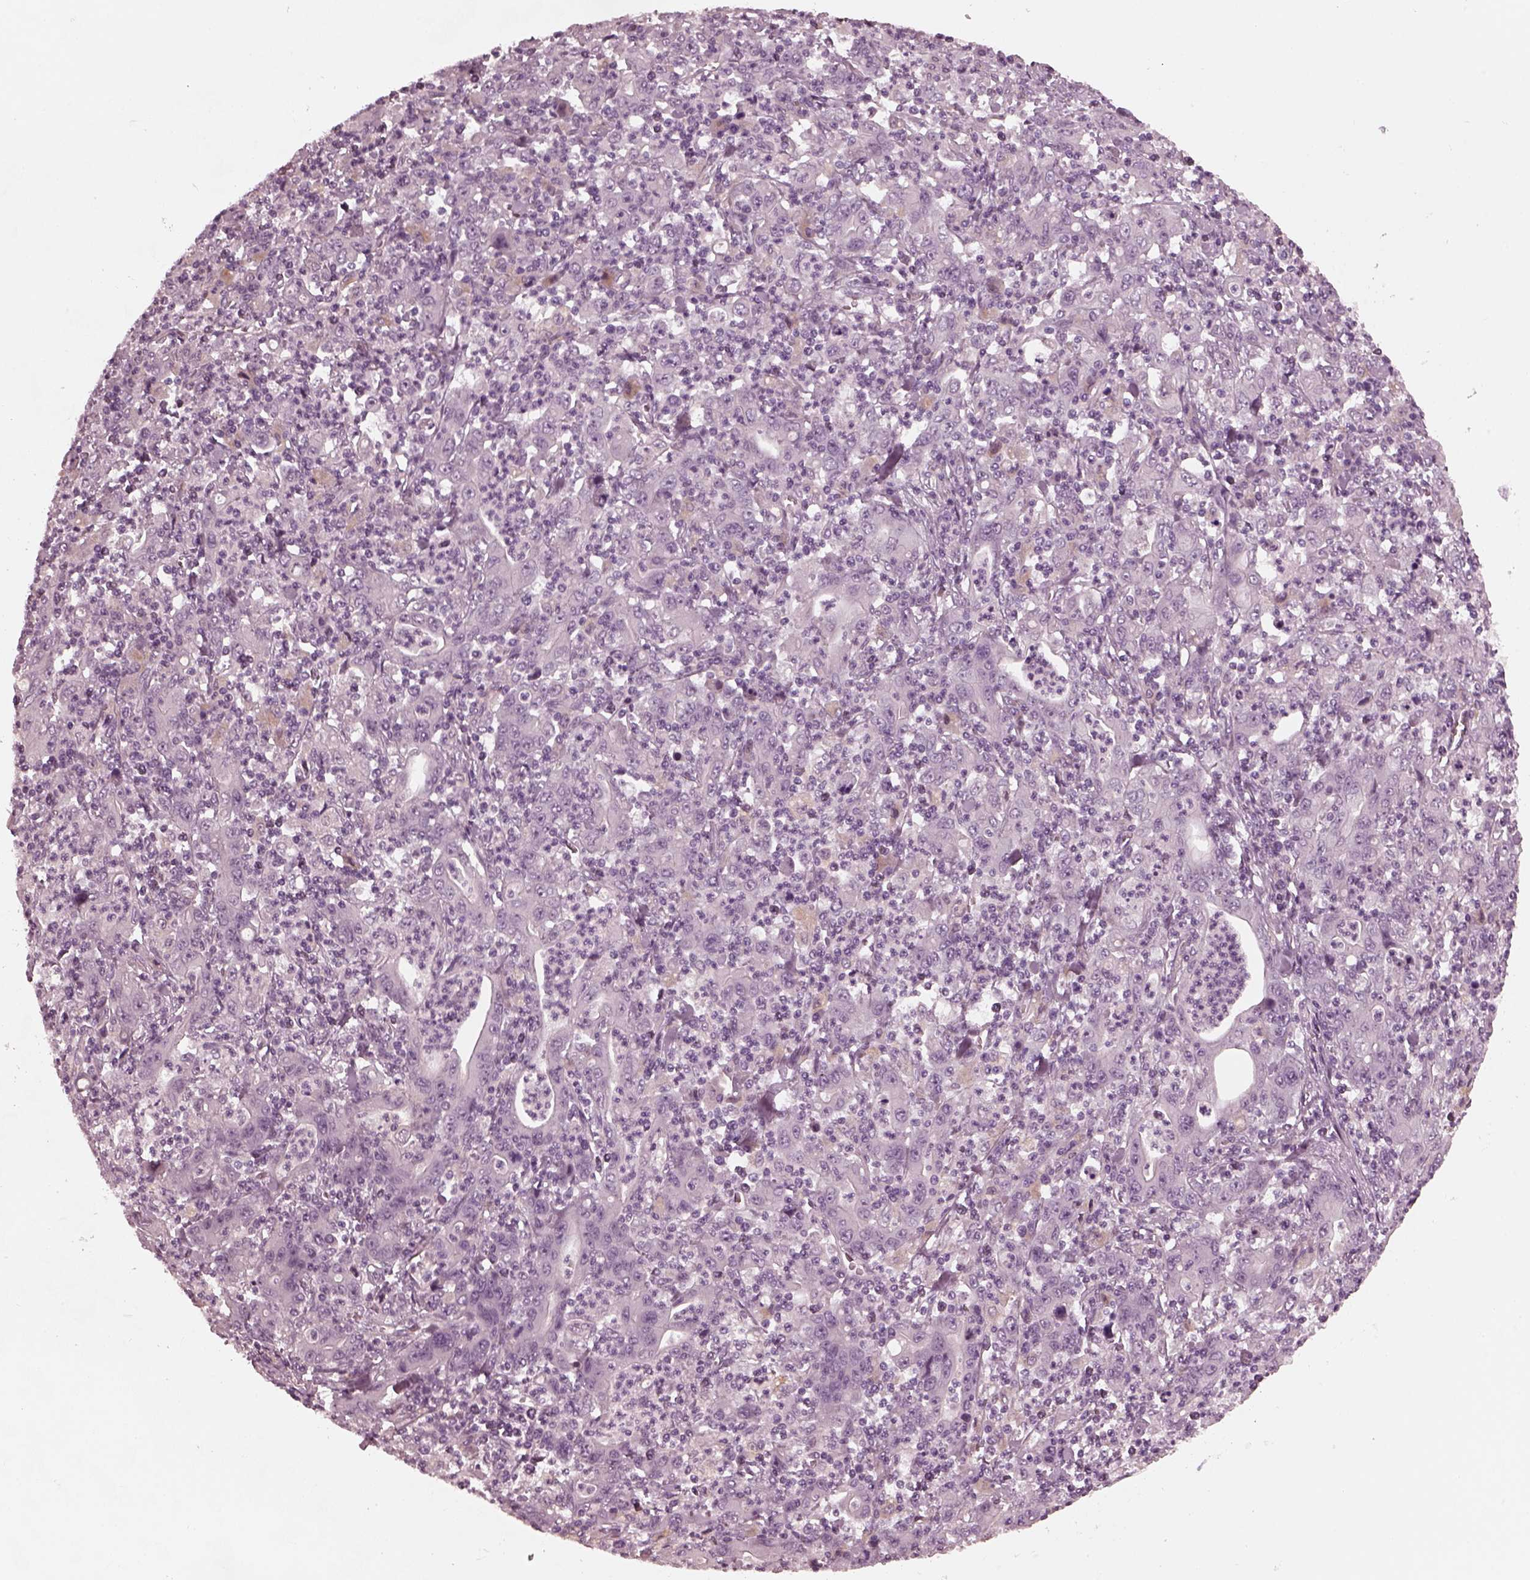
{"staining": {"intensity": "negative", "quantity": "none", "location": "none"}, "tissue": "stomach cancer", "cell_type": "Tumor cells", "image_type": "cancer", "snomed": [{"axis": "morphology", "description": "Adenocarcinoma, NOS"}, {"axis": "topography", "description": "Stomach, upper"}], "caption": "Immunohistochemistry (IHC) image of neoplastic tissue: human adenocarcinoma (stomach) stained with DAB displays no significant protein staining in tumor cells. Brightfield microscopy of immunohistochemistry (IHC) stained with DAB (brown) and hematoxylin (blue), captured at high magnification.", "gene": "KIF6", "patient": {"sex": "male", "age": 69}}